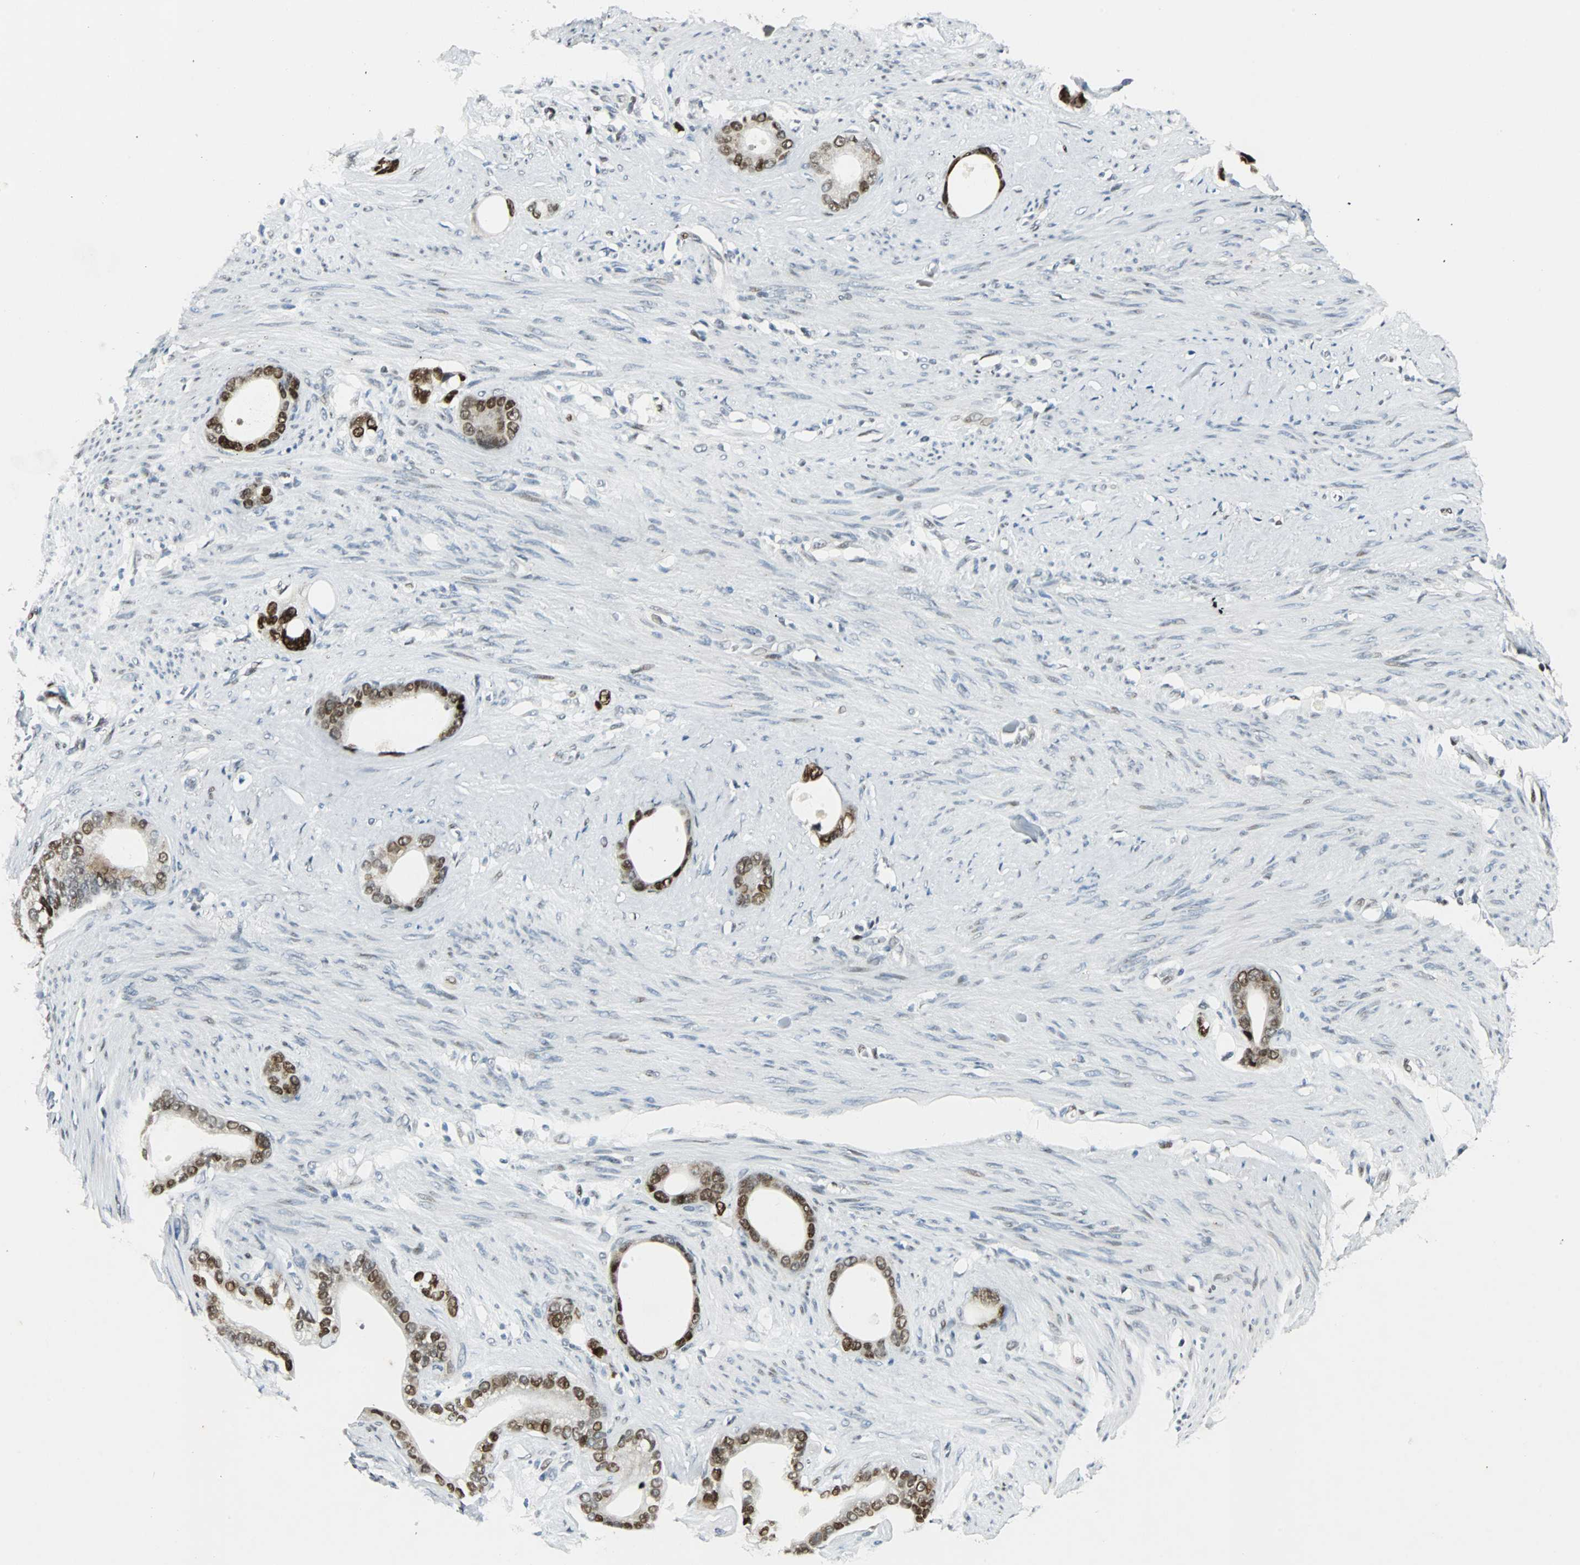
{"staining": {"intensity": "strong", "quantity": ">75%", "location": "nuclear"}, "tissue": "stomach cancer", "cell_type": "Tumor cells", "image_type": "cancer", "snomed": [{"axis": "morphology", "description": "Adenocarcinoma, NOS"}, {"axis": "topography", "description": "Stomach"}], "caption": "Stomach cancer stained with IHC demonstrates strong nuclear staining in approximately >75% of tumor cells.", "gene": "AJUBA", "patient": {"sex": "female", "age": 75}}